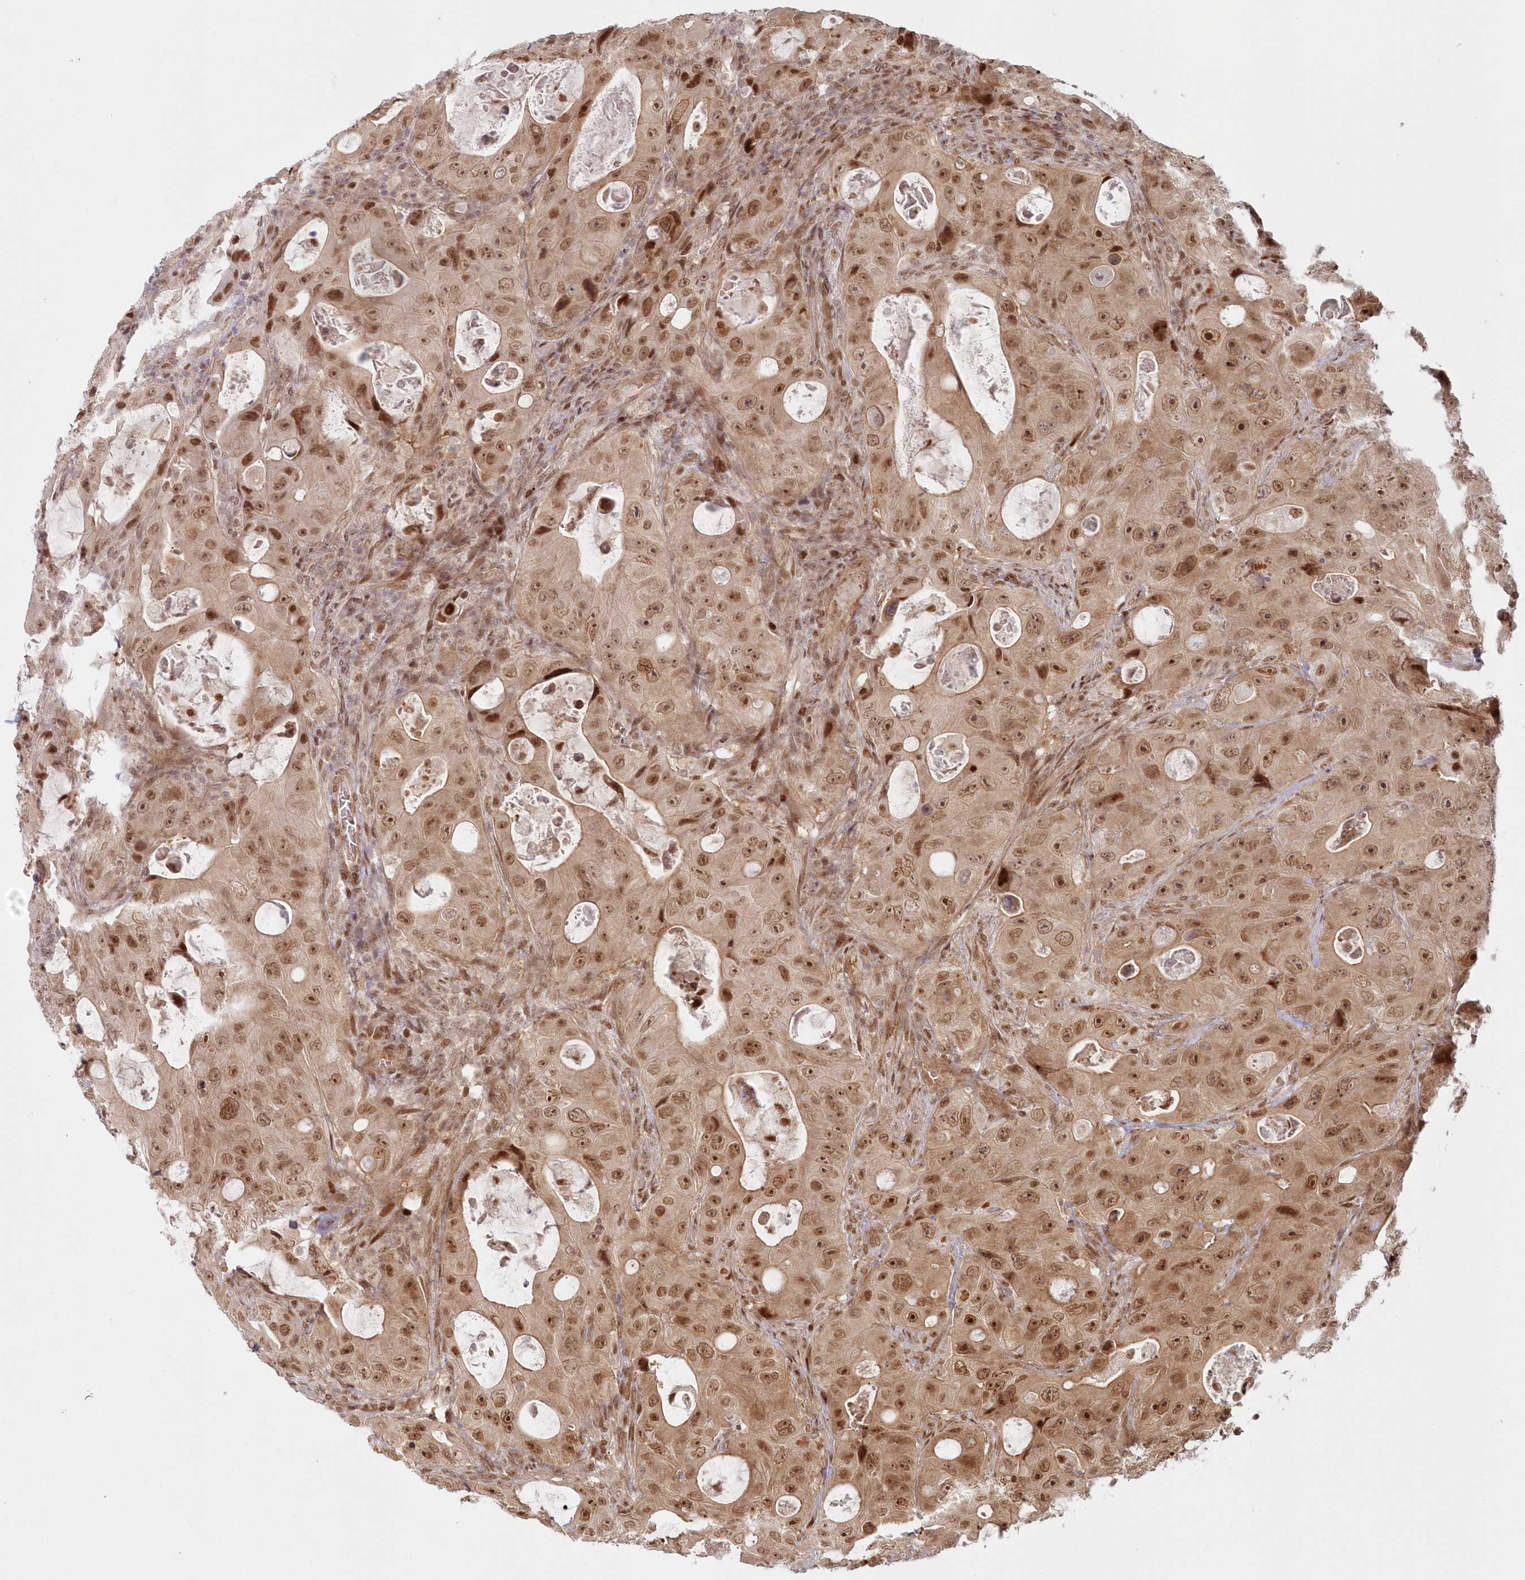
{"staining": {"intensity": "strong", "quantity": ">75%", "location": "cytoplasmic/membranous,nuclear"}, "tissue": "colorectal cancer", "cell_type": "Tumor cells", "image_type": "cancer", "snomed": [{"axis": "morphology", "description": "Adenocarcinoma, NOS"}, {"axis": "topography", "description": "Colon"}], "caption": "IHC histopathology image of human colorectal cancer (adenocarcinoma) stained for a protein (brown), which shows high levels of strong cytoplasmic/membranous and nuclear positivity in about >75% of tumor cells.", "gene": "TOGARAM2", "patient": {"sex": "female", "age": 46}}